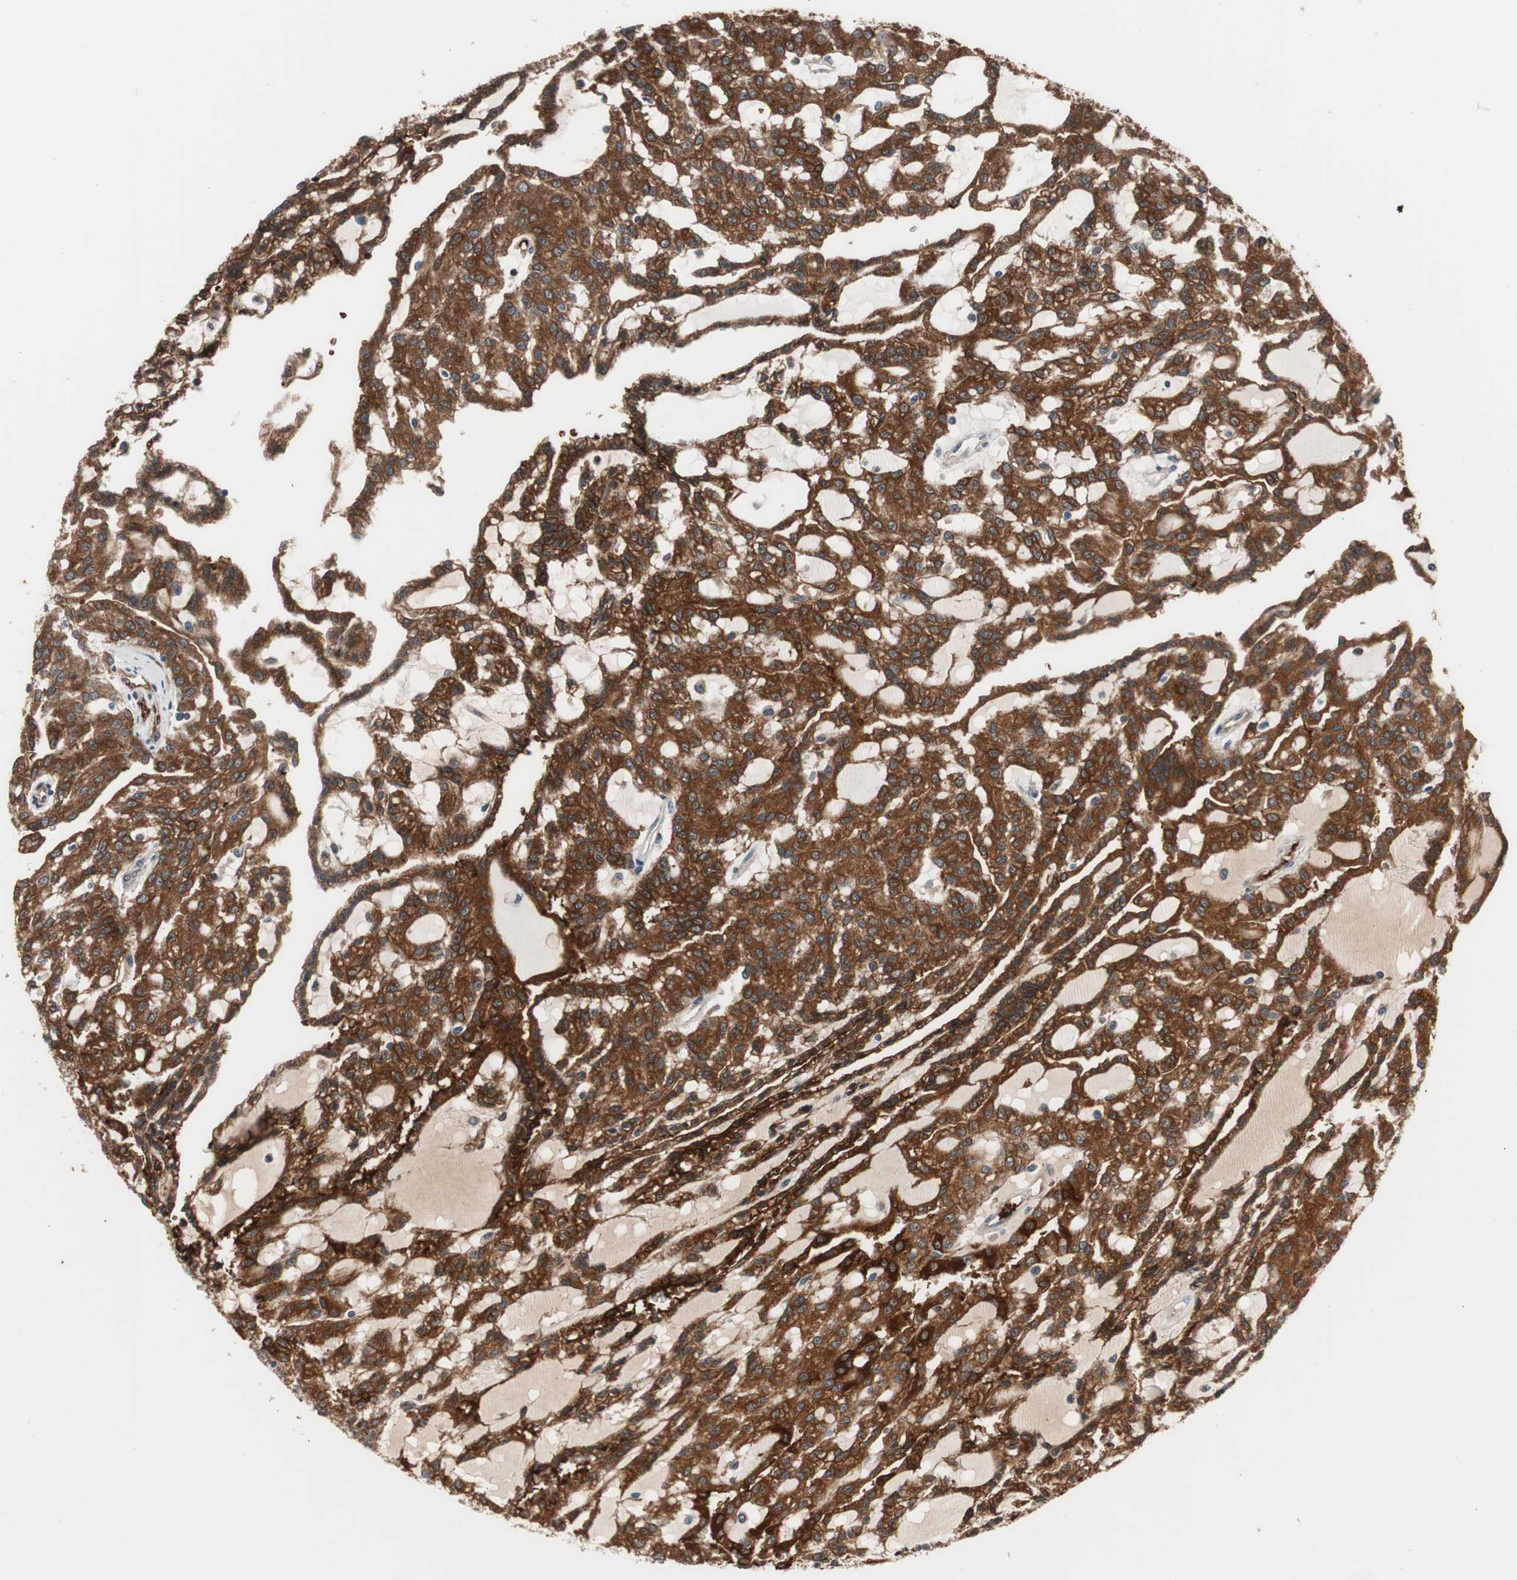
{"staining": {"intensity": "strong", "quantity": ">75%", "location": "cytoplasmic/membranous"}, "tissue": "renal cancer", "cell_type": "Tumor cells", "image_type": "cancer", "snomed": [{"axis": "morphology", "description": "Adenocarcinoma, NOS"}, {"axis": "topography", "description": "Kidney"}], "caption": "Renal adenocarcinoma stained with a brown dye demonstrates strong cytoplasmic/membranous positive expression in approximately >75% of tumor cells.", "gene": "PRDX2", "patient": {"sex": "male", "age": 63}}